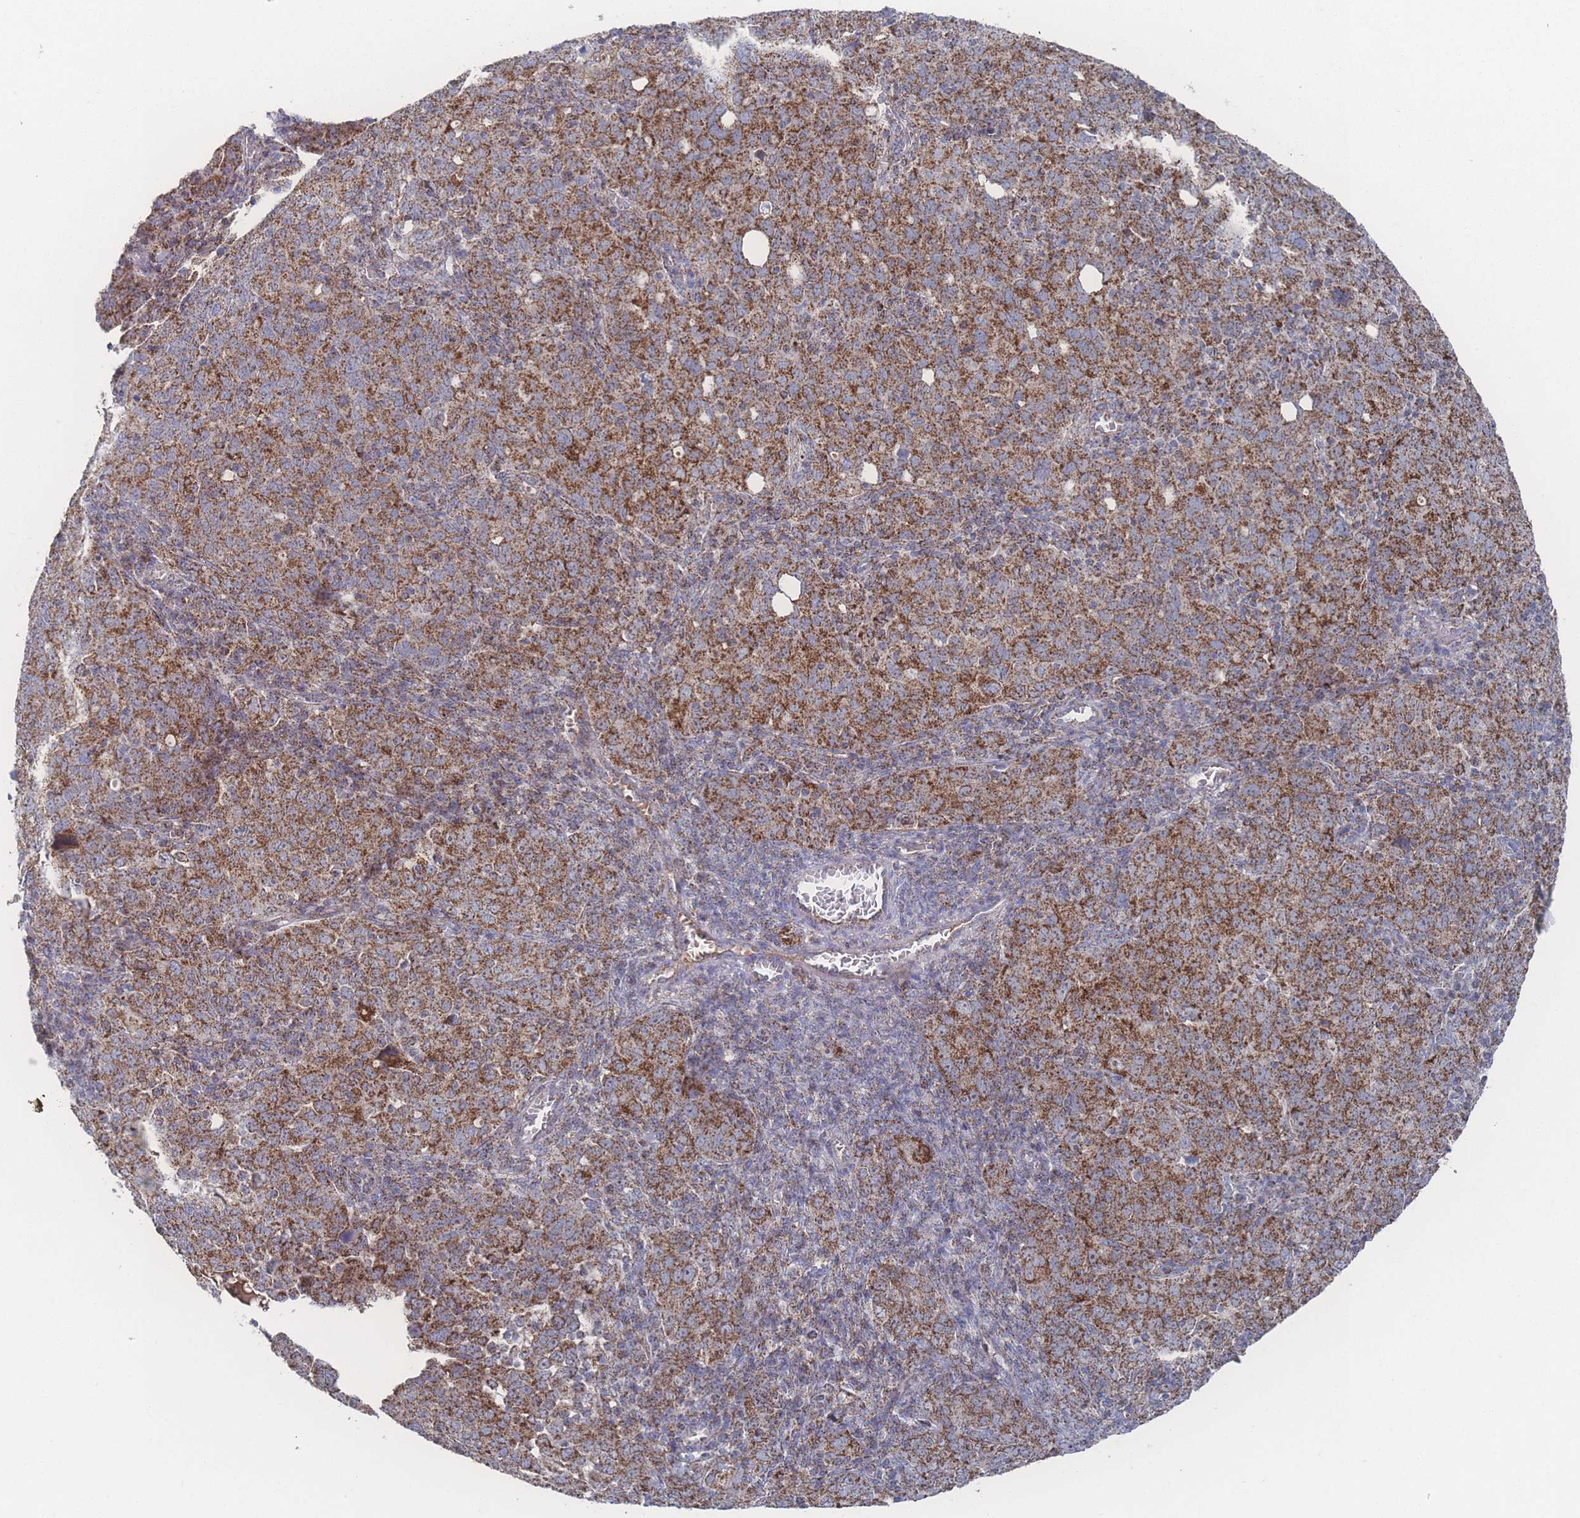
{"staining": {"intensity": "strong", "quantity": ">75%", "location": "cytoplasmic/membranous"}, "tissue": "ovarian cancer", "cell_type": "Tumor cells", "image_type": "cancer", "snomed": [{"axis": "morphology", "description": "Carcinoma, endometroid"}, {"axis": "topography", "description": "Ovary"}], "caption": "This photomicrograph exhibits immunohistochemistry staining of ovarian endometroid carcinoma, with high strong cytoplasmic/membranous expression in approximately >75% of tumor cells.", "gene": "PEX14", "patient": {"sex": "female", "age": 62}}